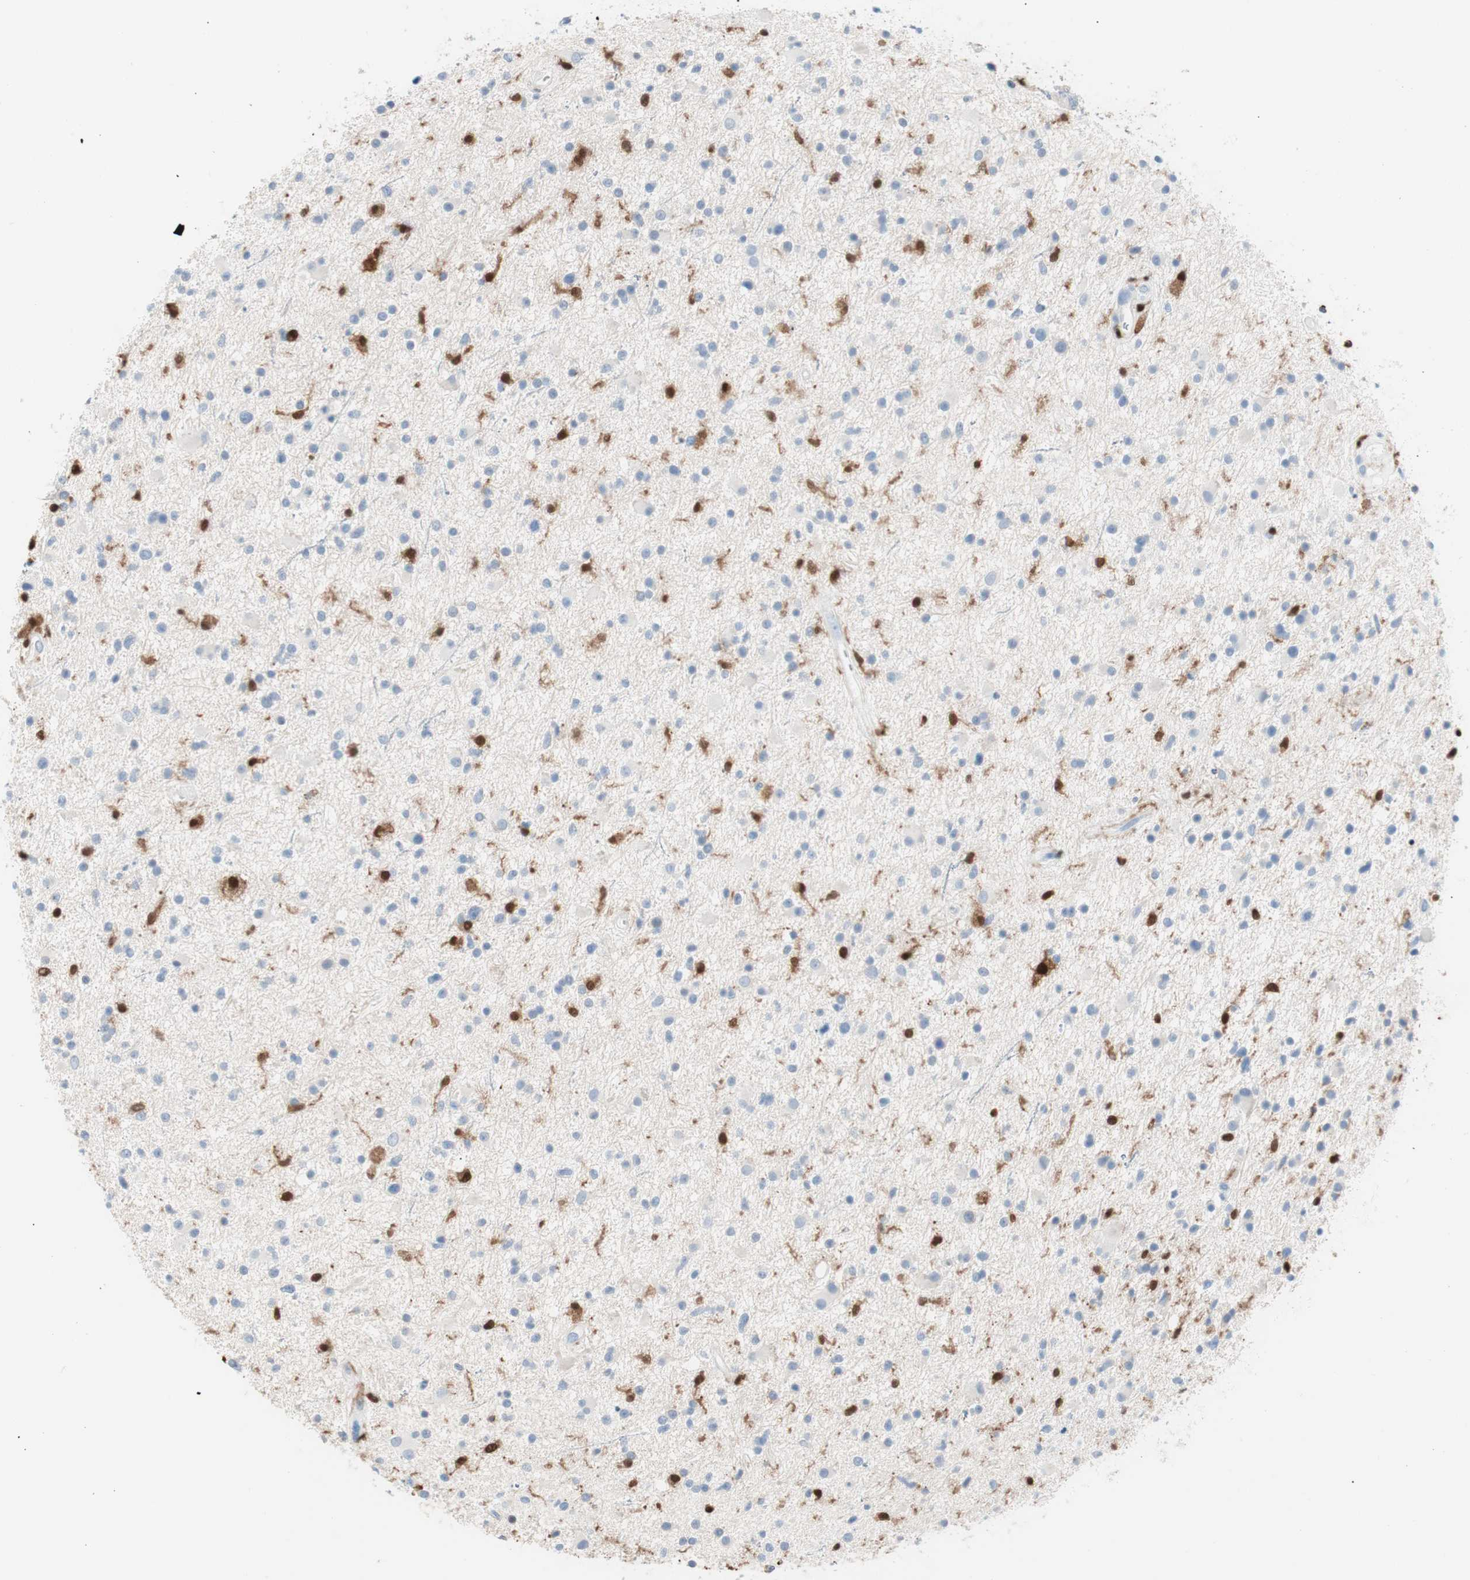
{"staining": {"intensity": "strong", "quantity": "<25%", "location": "cytoplasmic/membranous,nuclear"}, "tissue": "glioma", "cell_type": "Tumor cells", "image_type": "cancer", "snomed": [{"axis": "morphology", "description": "Glioma, malignant, High grade"}, {"axis": "topography", "description": "Brain"}], "caption": "This is an image of immunohistochemistry (IHC) staining of glioma, which shows strong expression in the cytoplasmic/membranous and nuclear of tumor cells.", "gene": "IL18", "patient": {"sex": "male", "age": 33}}